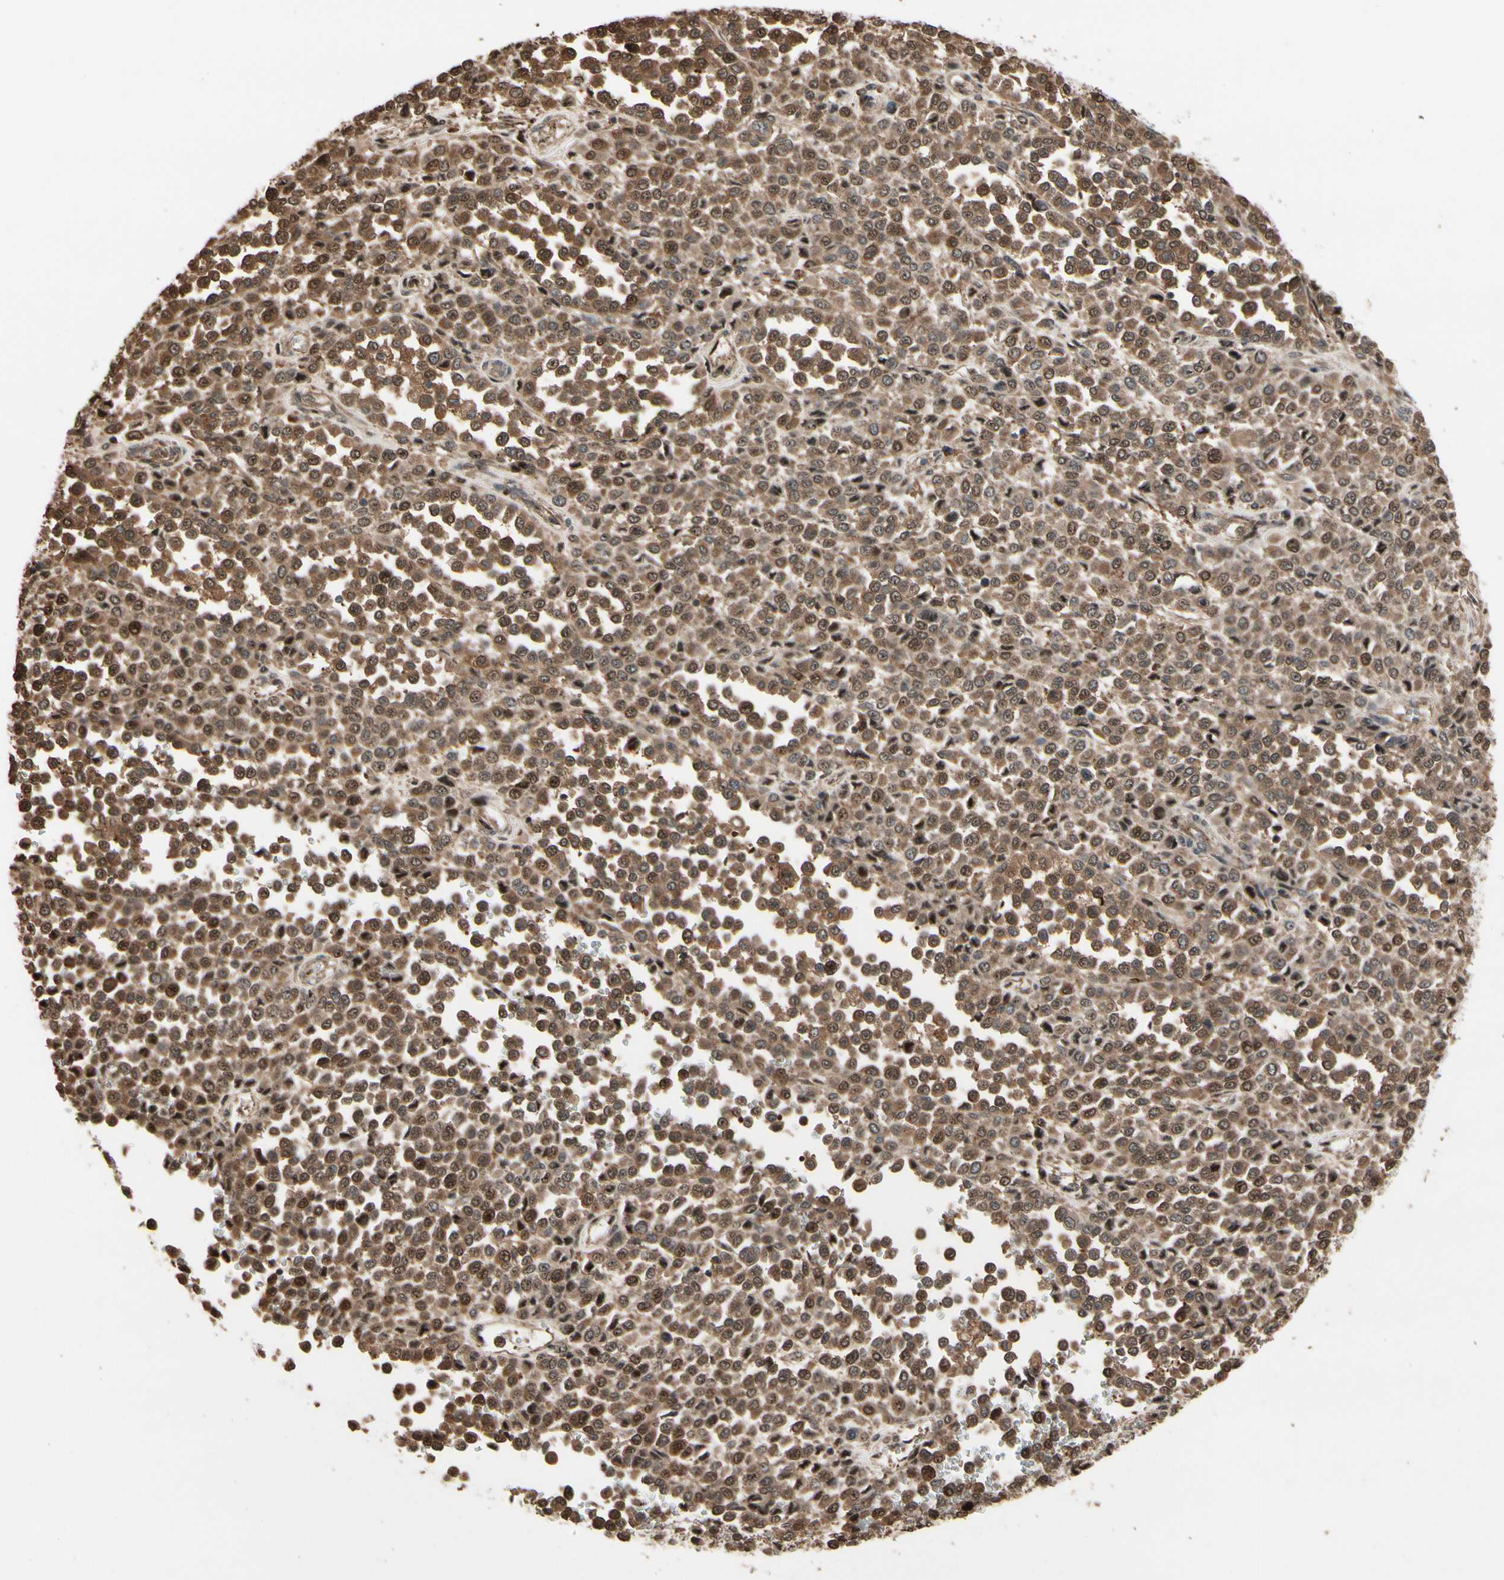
{"staining": {"intensity": "weak", "quantity": ">75%", "location": "cytoplasmic/membranous"}, "tissue": "melanoma", "cell_type": "Tumor cells", "image_type": "cancer", "snomed": [{"axis": "morphology", "description": "Malignant melanoma, Metastatic site"}, {"axis": "topography", "description": "Pancreas"}], "caption": "This is an image of immunohistochemistry (IHC) staining of melanoma, which shows weak staining in the cytoplasmic/membranous of tumor cells.", "gene": "CSF1R", "patient": {"sex": "female", "age": 30}}